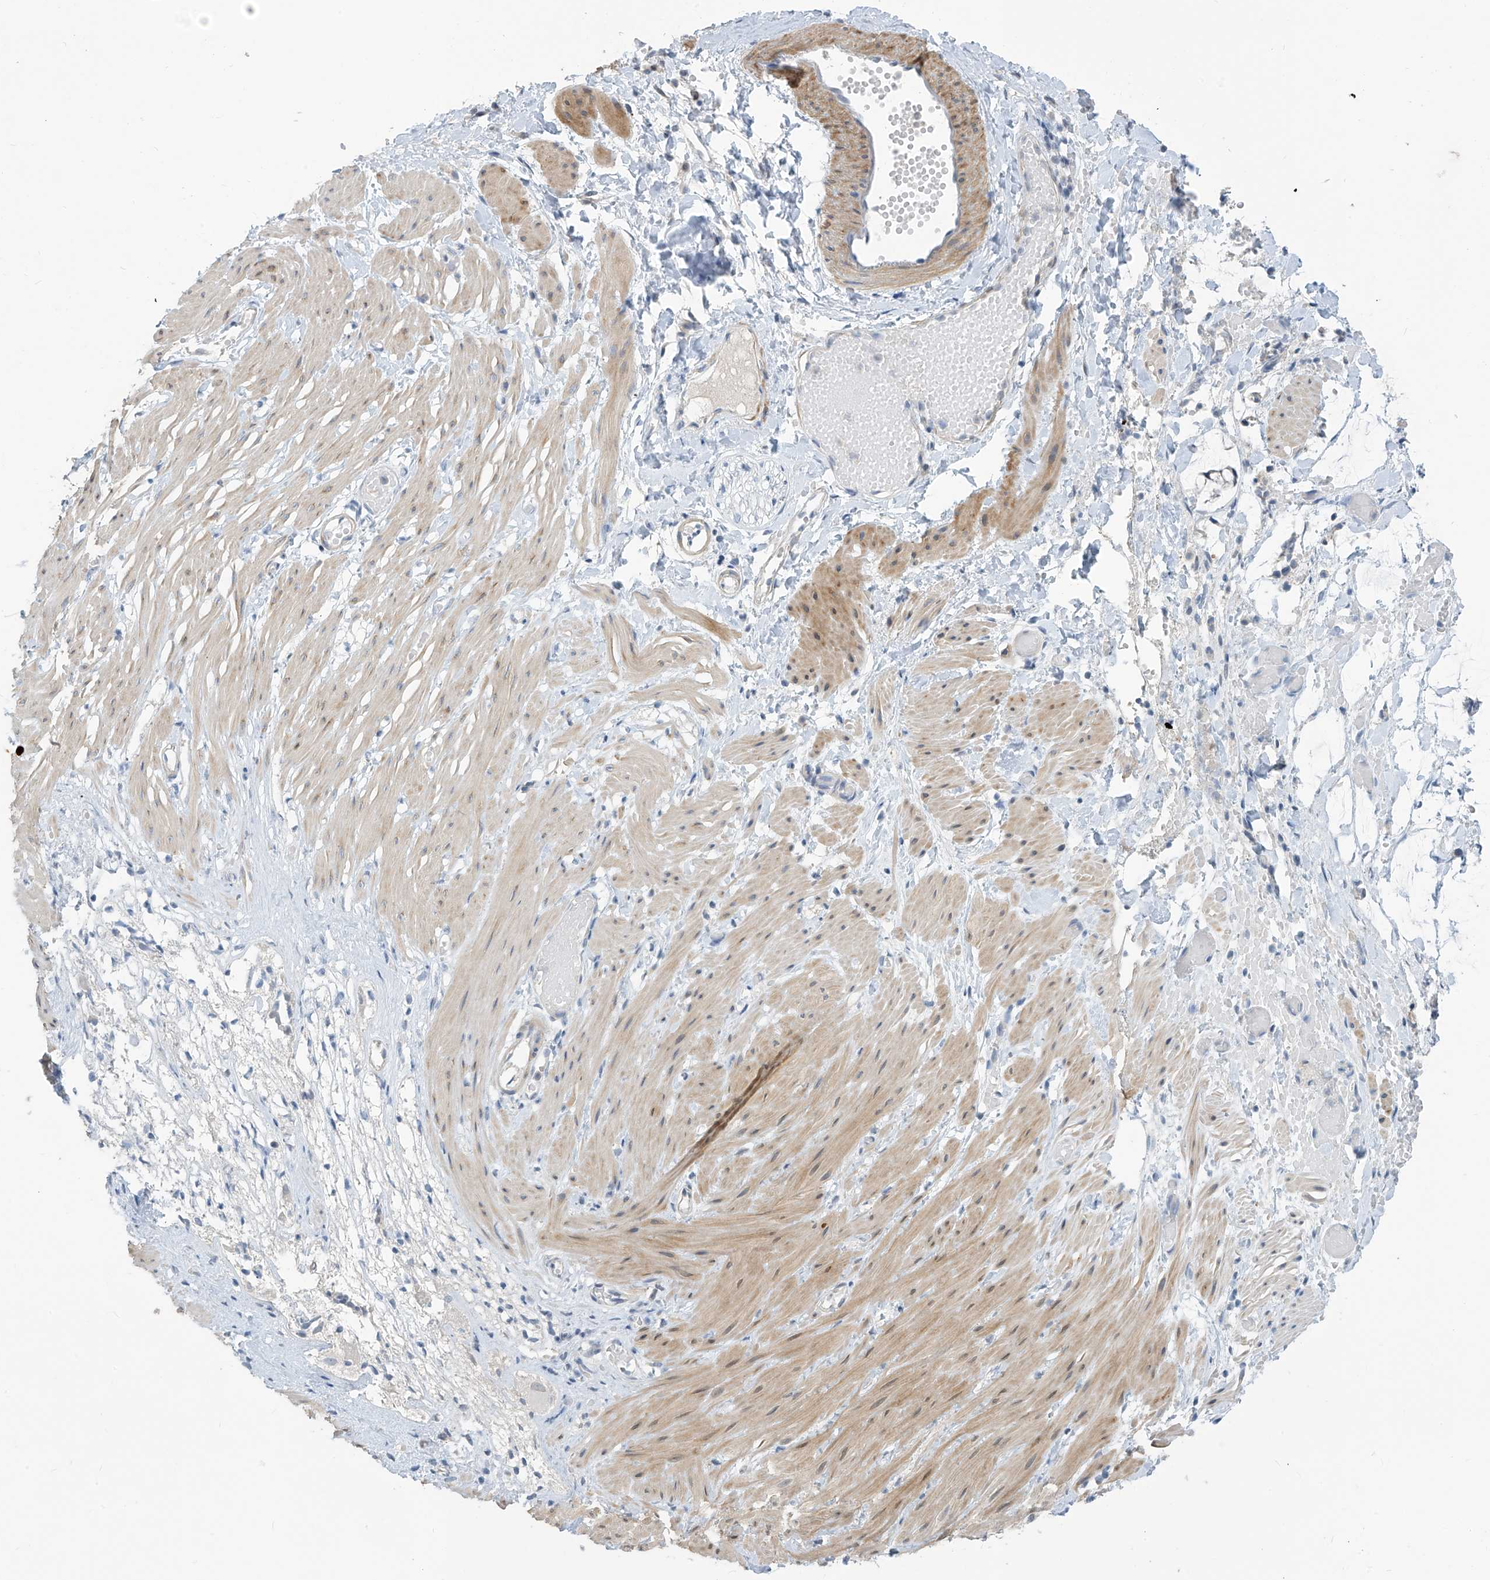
{"staining": {"intensity": "negative", "quantity": "none", "location": "none"}, "tissue": "adipose tissue", "cell_type": "Adipocytes", "image_type": "normal", "snomed": [{"axis": "morphology", "description": "Normal tissue, NOS"}, {"axis": "morphology", "description": "Adenocarcinoma, NOS"}, {"axis": "topography", "description": "Colon"}, {"axis": "topography", "description": "Peripheral nerve tissue"}], "caption": "Immunohistochemistry micrograph of benign adipose tissue stained for a protein (brown), which displays no expression in adipocytes.", "gene": "METAP1D", "patient": {"sex": "male", "age": 14}}